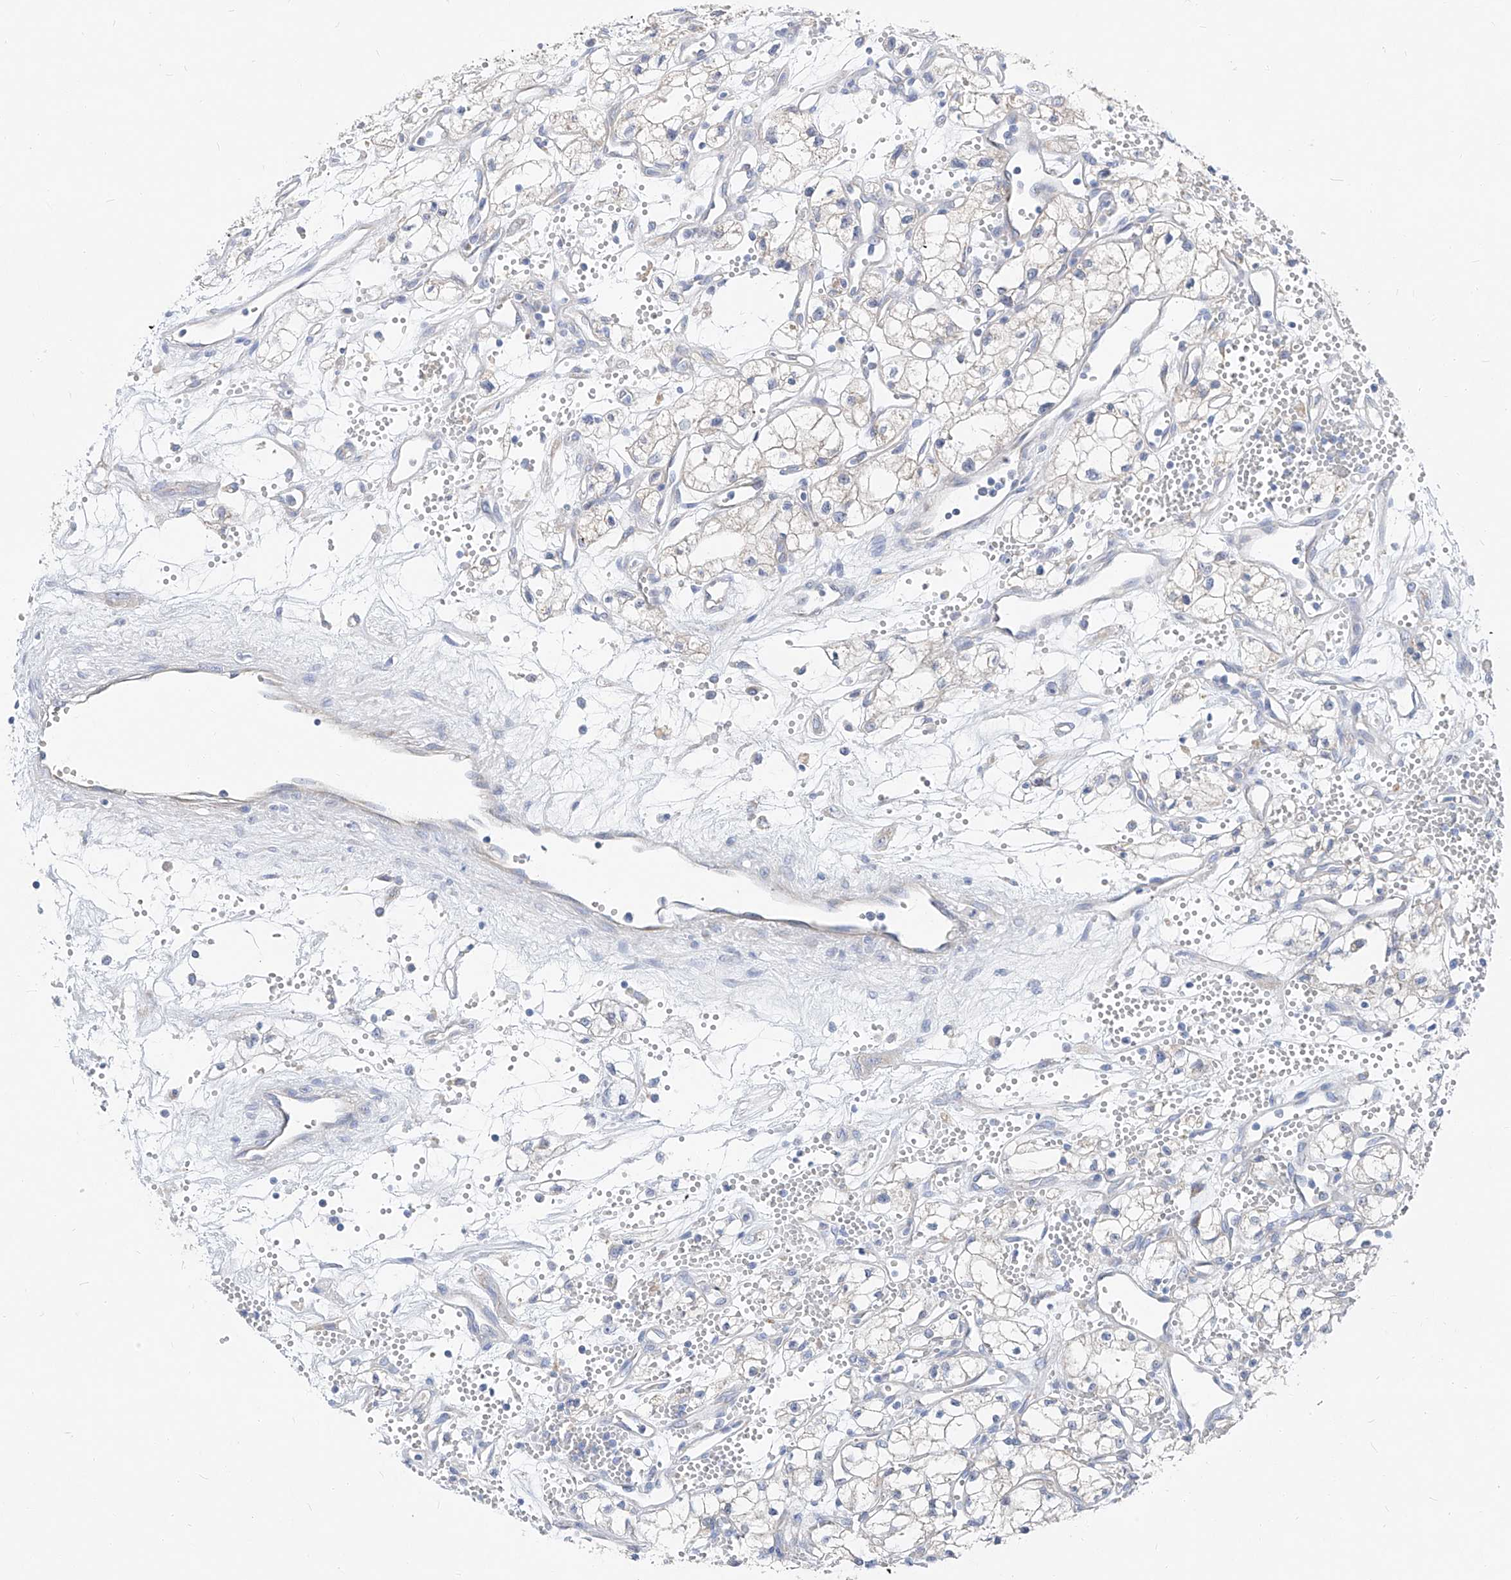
{"staining": {"intensity": "negative", "quantity": "none", "location": "none"}, "tissue": "renal cancer", "cell_type": "Tumor cells", "image_type": "cancer", "snomed": [{"axis": "morphology", "description": "Adenocarcinoma, NOS"}, {"axis": "topography", "description": "Kidney"}], "caption": "IHC image of renal adenocarcinoma stained for a protein (brown), which reveals no staining in tumor cells.", "gene": "UFL1", "patient": {"sex": "male", "age": 59}}